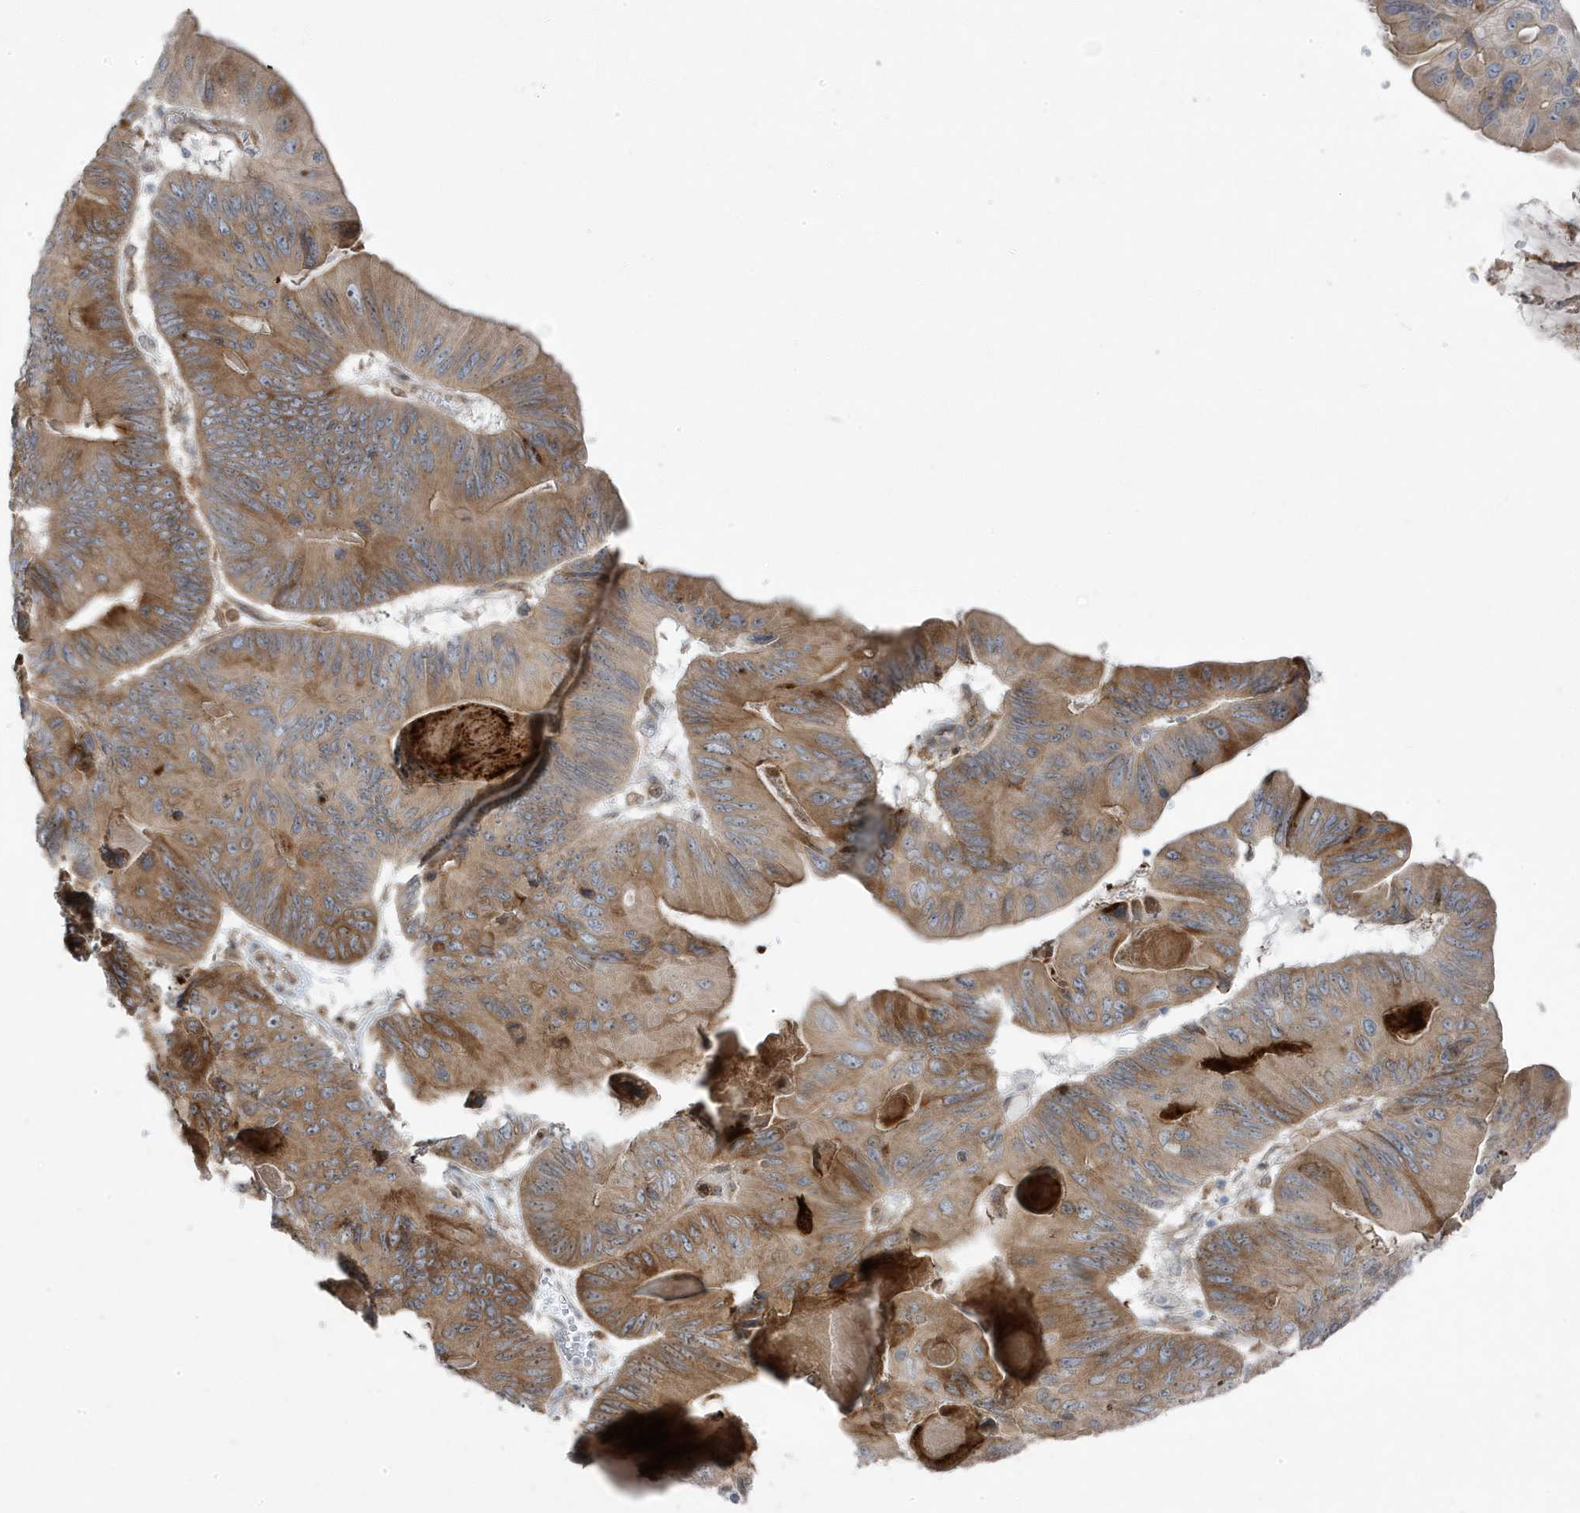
{"staining": {"intensity": "moderate", "quantity": ">75%", "location": "cytoplasmic/membranous"}, "tissue": "ovarian cancer", "cell_type": "Tumor cells", "image_type": "cancer", "snomed": [{"axis": "morphology", "description": "Cystadenocarcinoma, mucinous, NOS"}, {"axis": "topography", "description": "Ovary"}], "caption": "Protein expression analysis of ovarian cancer reveals moderate cytoplasmic/membranous staining in about >75% of tumor cells.", "gene": "ZNF654", "patient": {"sex": "female", "age": 61}}